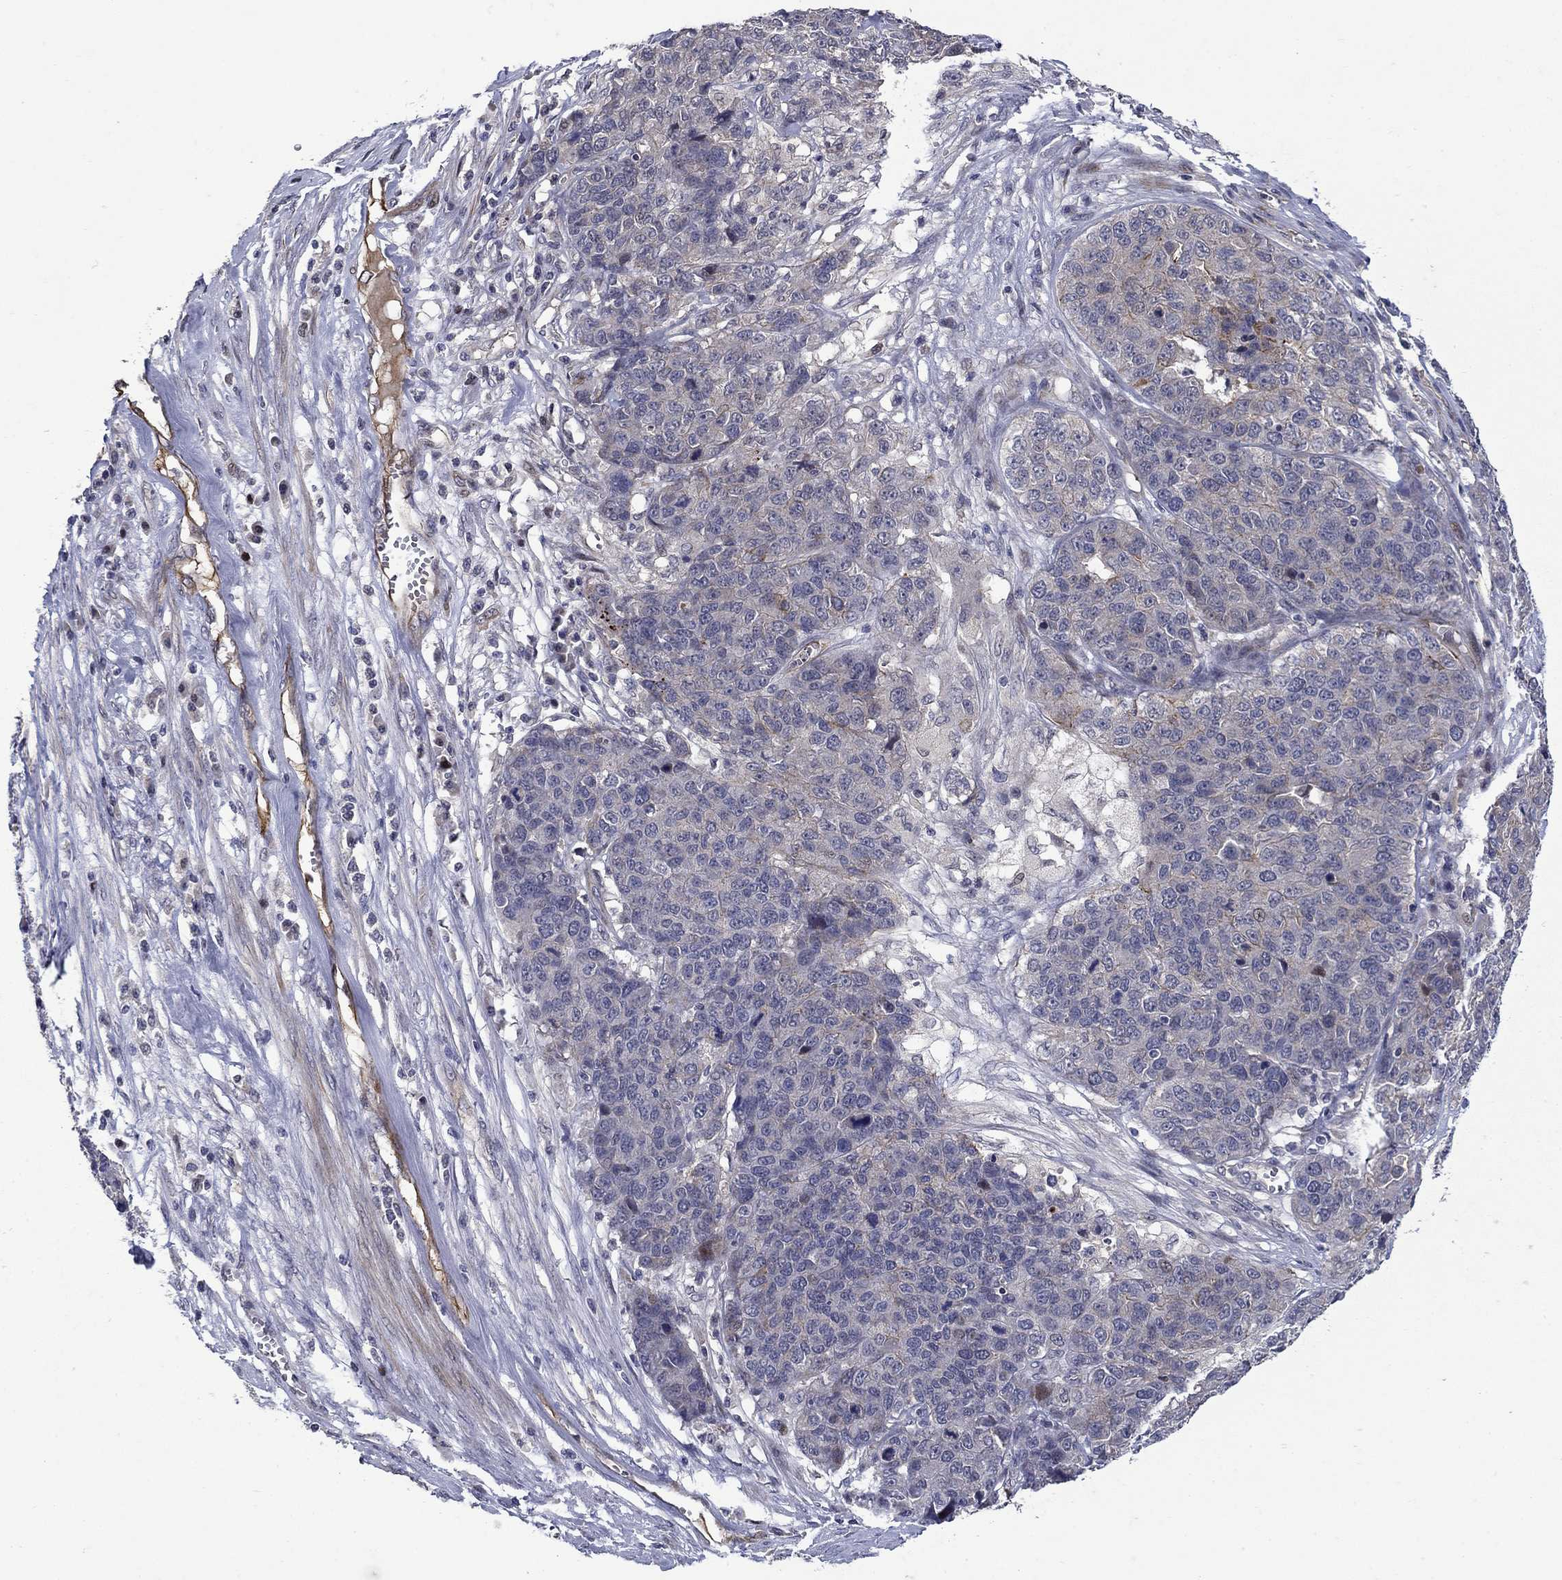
{"staining": {"intensity": "weak", "quantity": "<25%", "location": "cytoplasmic/membranous"}, "tissue": "ovarian cancer", "cell_type": "Tumor cells", "image_type": "cancer", "snomed": [{"axis": "morphology", "description": "Cystadenocarcinoma, serous, NOS"}, {"axis": "topography", "description": "Ovary"}], "caption": "Micrograph shows no protein expression in tumor cells of ovarian cancer (serous cystadenocarcinoma) tissue.", "gene": "SLC7A1", "patient": {"sex": "female", "age": 87}}